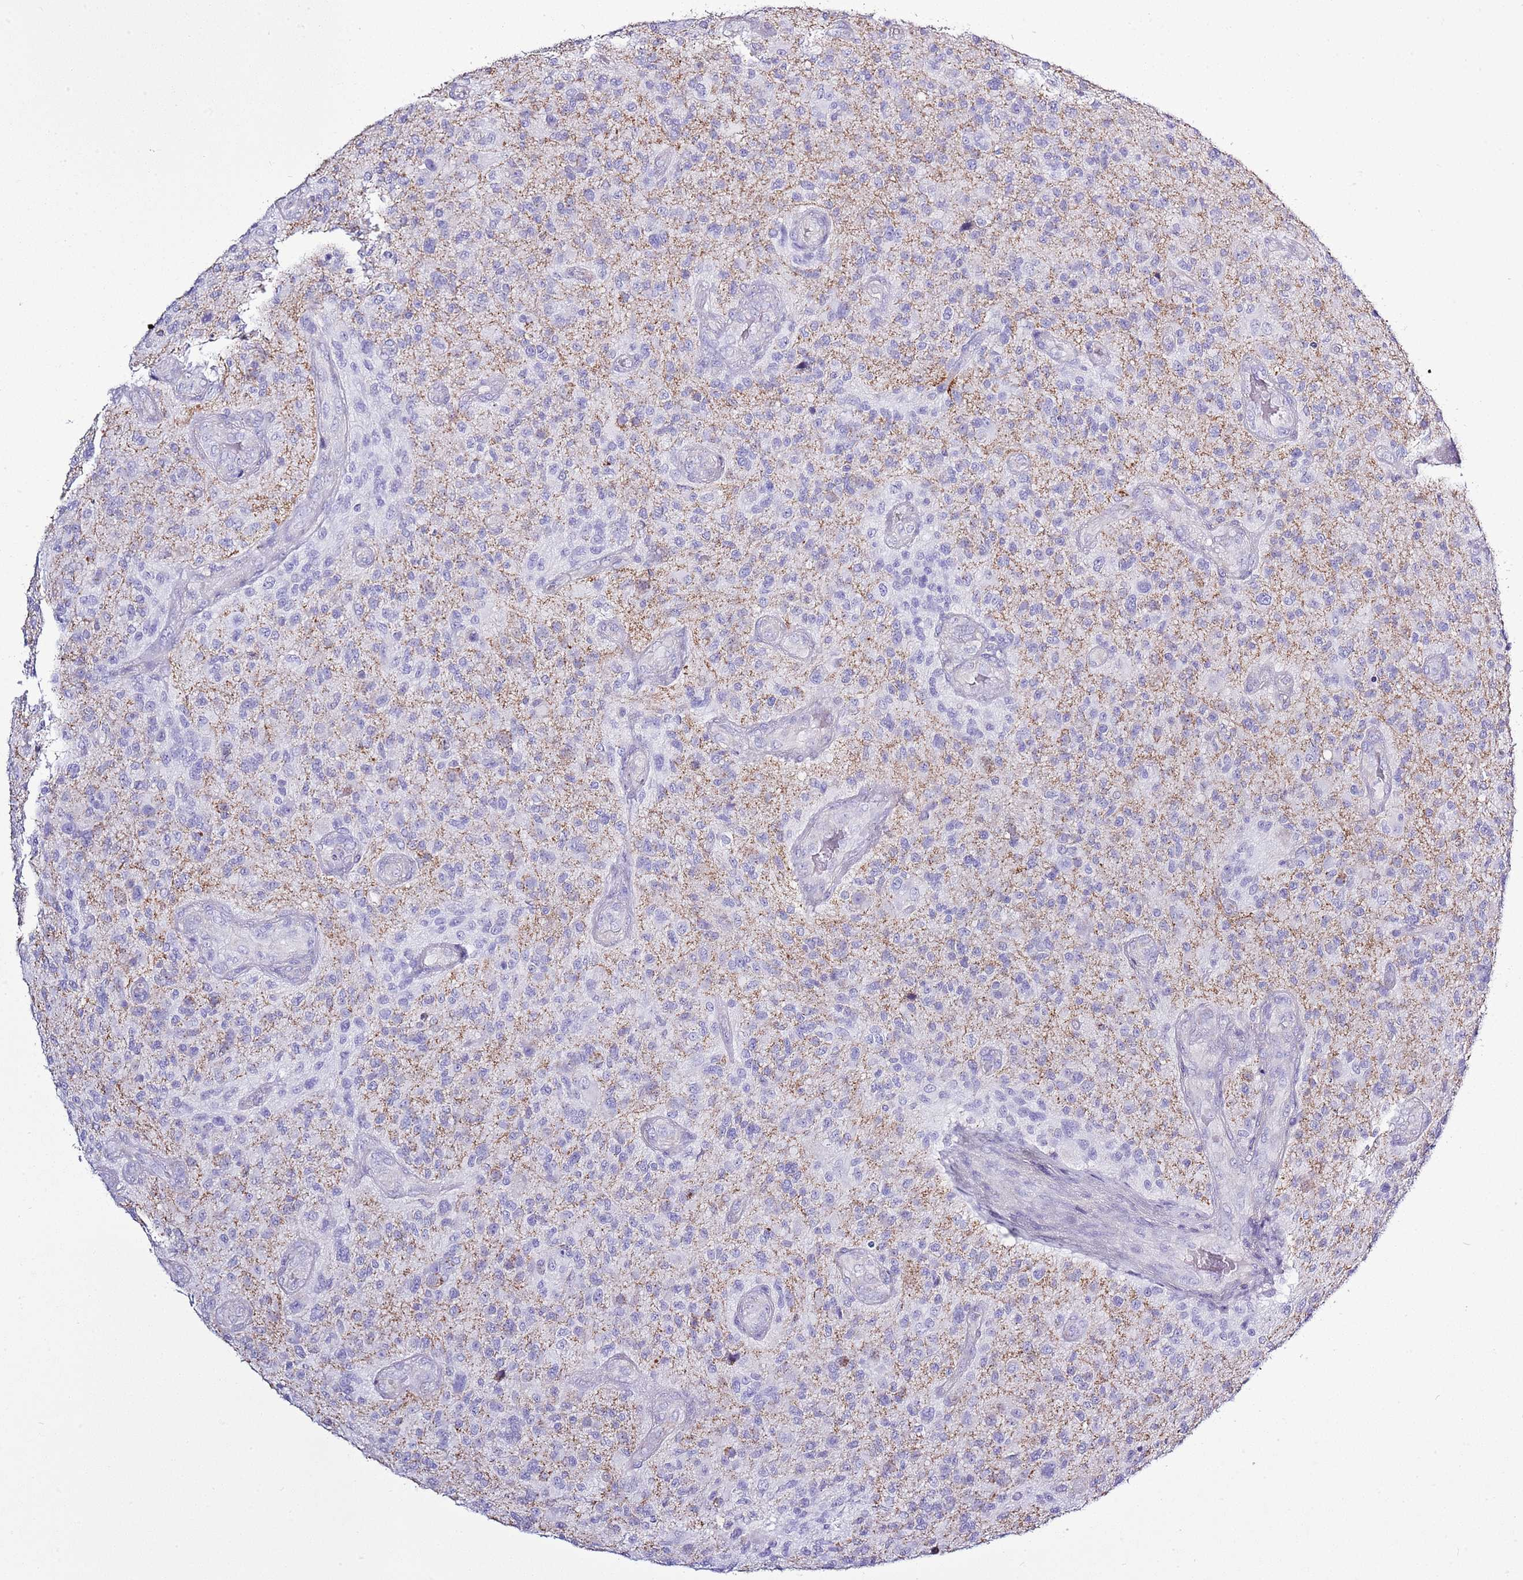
{"staining": {"intensity": "negative", "quantity": "none", "location": "none"}, "tissue": "glioma", "cell_type": "Tumor cells", "image_type": "cancer", "snomed": [{"axis": "morphology", "description": "Glioma, malignant, High grade"}, {"axis": "topography", "description": "Brain"}], "caption": "High power microscopy image of an immunohistochemistry (IHC) histopathology image of malignant glioma (high-grade), revealing no significant expression in tumor cells. (IHC, brightfield microscopy, high magnification).", "gene": "SLC23A1", "patient": {"sex": "male", "age": 47}}